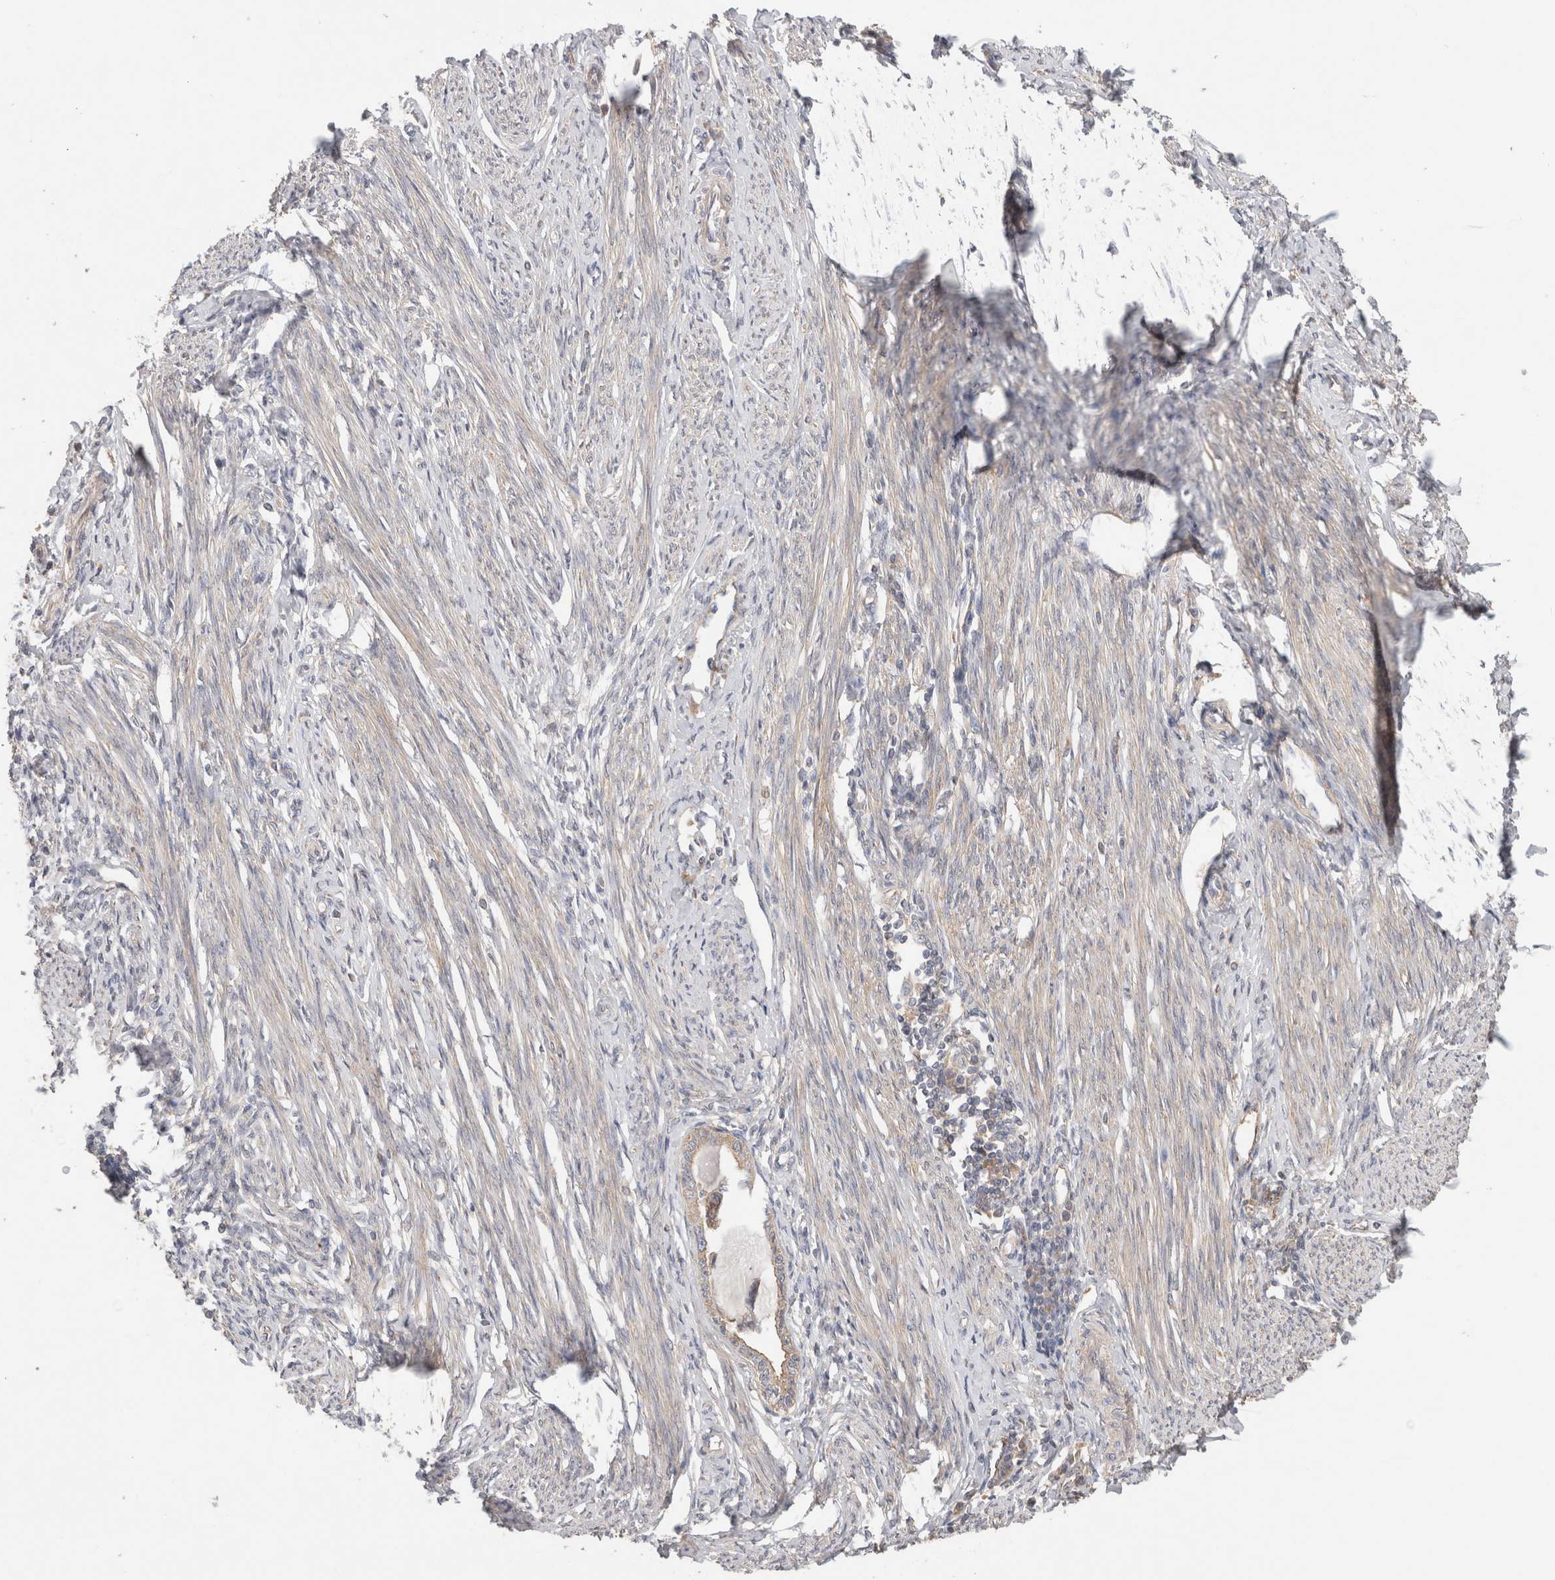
{"staining": {"intensity": "weak", "quantity": "<25%", "location": "cytoplasmic/membranous"}, "tissue": "endometrium", "cell_type": "Cells in endometrial stroma", "image_type": "normal", "snomed": [{"axis": "morphology", "description": "Normal tissue, NOS"}, {"axis": "topography", "description": "Endometrium"}], "caption": "This is a photomicrograph of IHC staining of benign endometrium, which shows no expression in cells in endometrial stroma. (DAB (3,3'-diaminobenzidine) immunohistochemistry (IHC) with hematoxylin counter stain).", "gene": "C8orf44", "patient": {"sex": "female", "age": 56}}